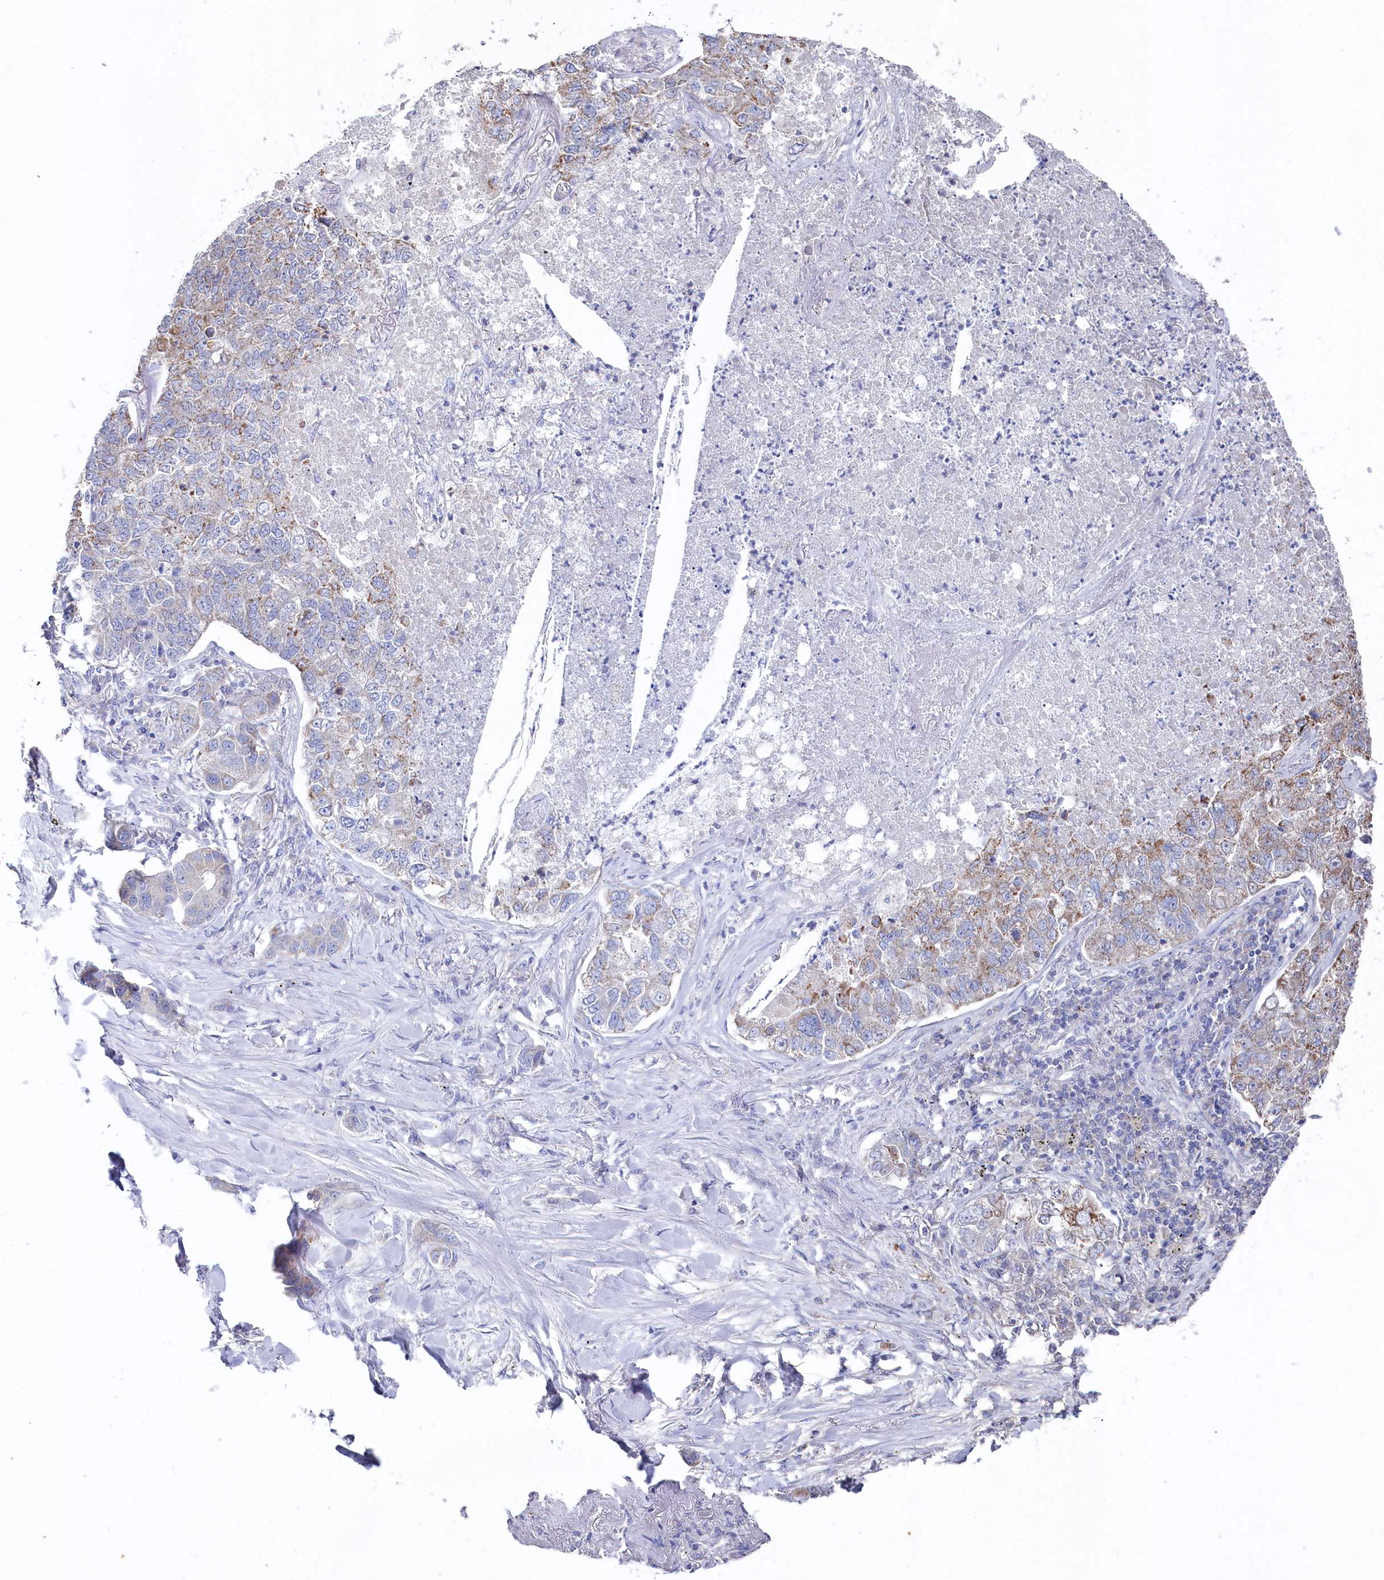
{"staining": {"intensity": "moderate", "quantity": "<25%", "location": "cytoplasmic/membranous"}, "tissue": "lung cancer", "cell_type": "Tumor cells", "image_type": "cancer", "snomed": [{"axis": "morphology", "description": "Adenocarcinoma, NOS"}, {"axis": "topography", "description": "Lung"}], "caption": "DAB immunohistochemical staining of lung adenocarcinoma displays moderate cytoplasmic/membranous protein positivity in approximately <25% of tumor cells.", "gene": "GLS2", "patient": {"sex": "male", "age": 49}}